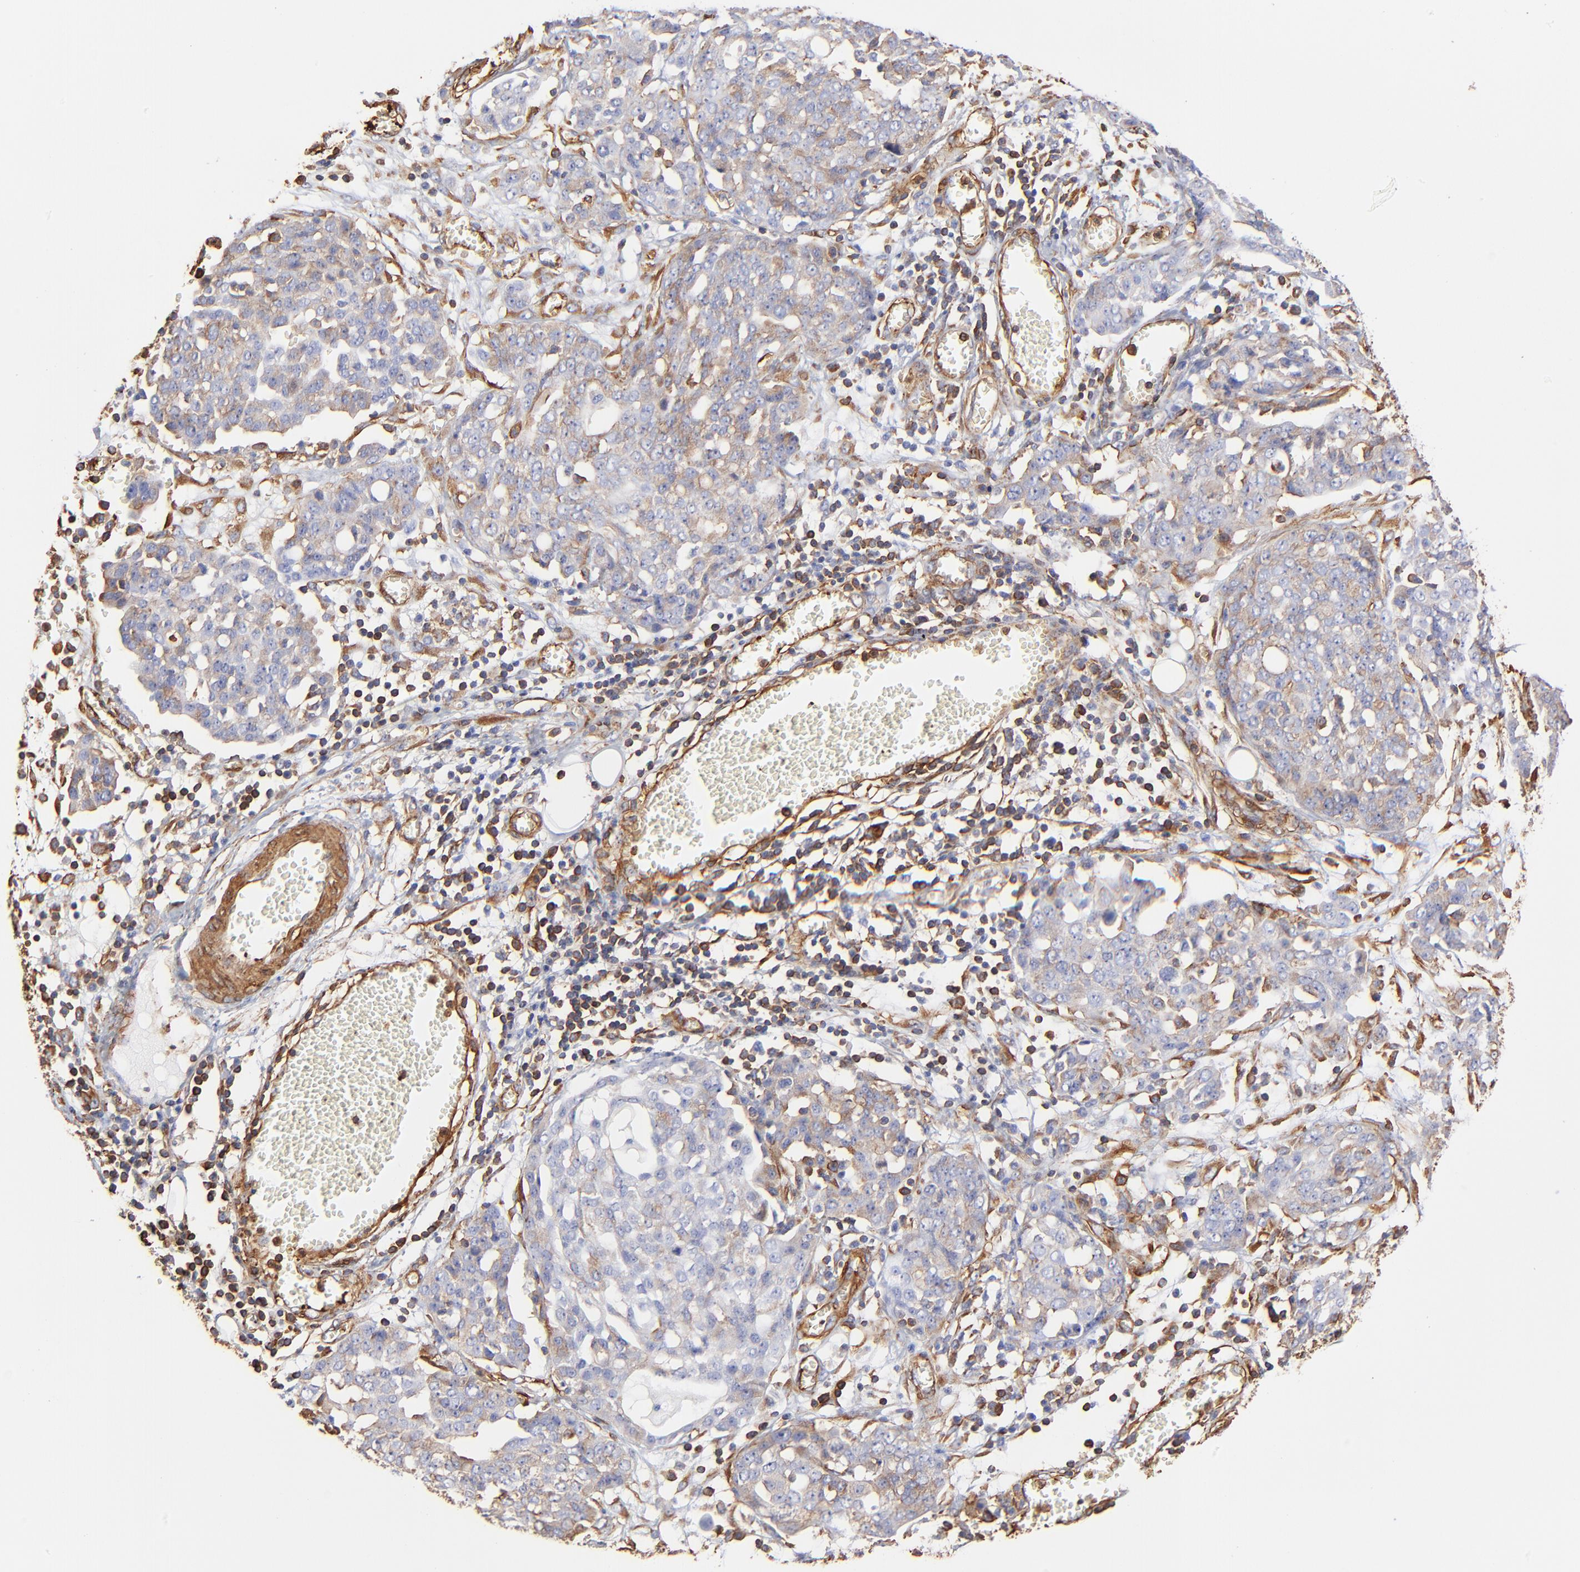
{"staining": {"intensity": "moderate", "quantity": ">75%", "location": "cytoplasmic/membranous"}, "tissue": "ovarian cancer", "cell_type": "Tumor cells", "image_type": "cancer", "snomed": [{"axis": "morphology", "description": "Cystadenocarcinoma, serous, NOS"}, {"axis": "topography", "description": "Soft tissue"}, {"axis": "topography", "description": "Ovary"}], "caption": "An image showing moderate cytoplasmic/membranous expression in about >75% of tumor cells in serous cystadenocarcinoma (ovarian), as visualized by brown immunohistochemical staining.", "gene": "FLNA", "patient": {"sex": "female", "age": 57}}